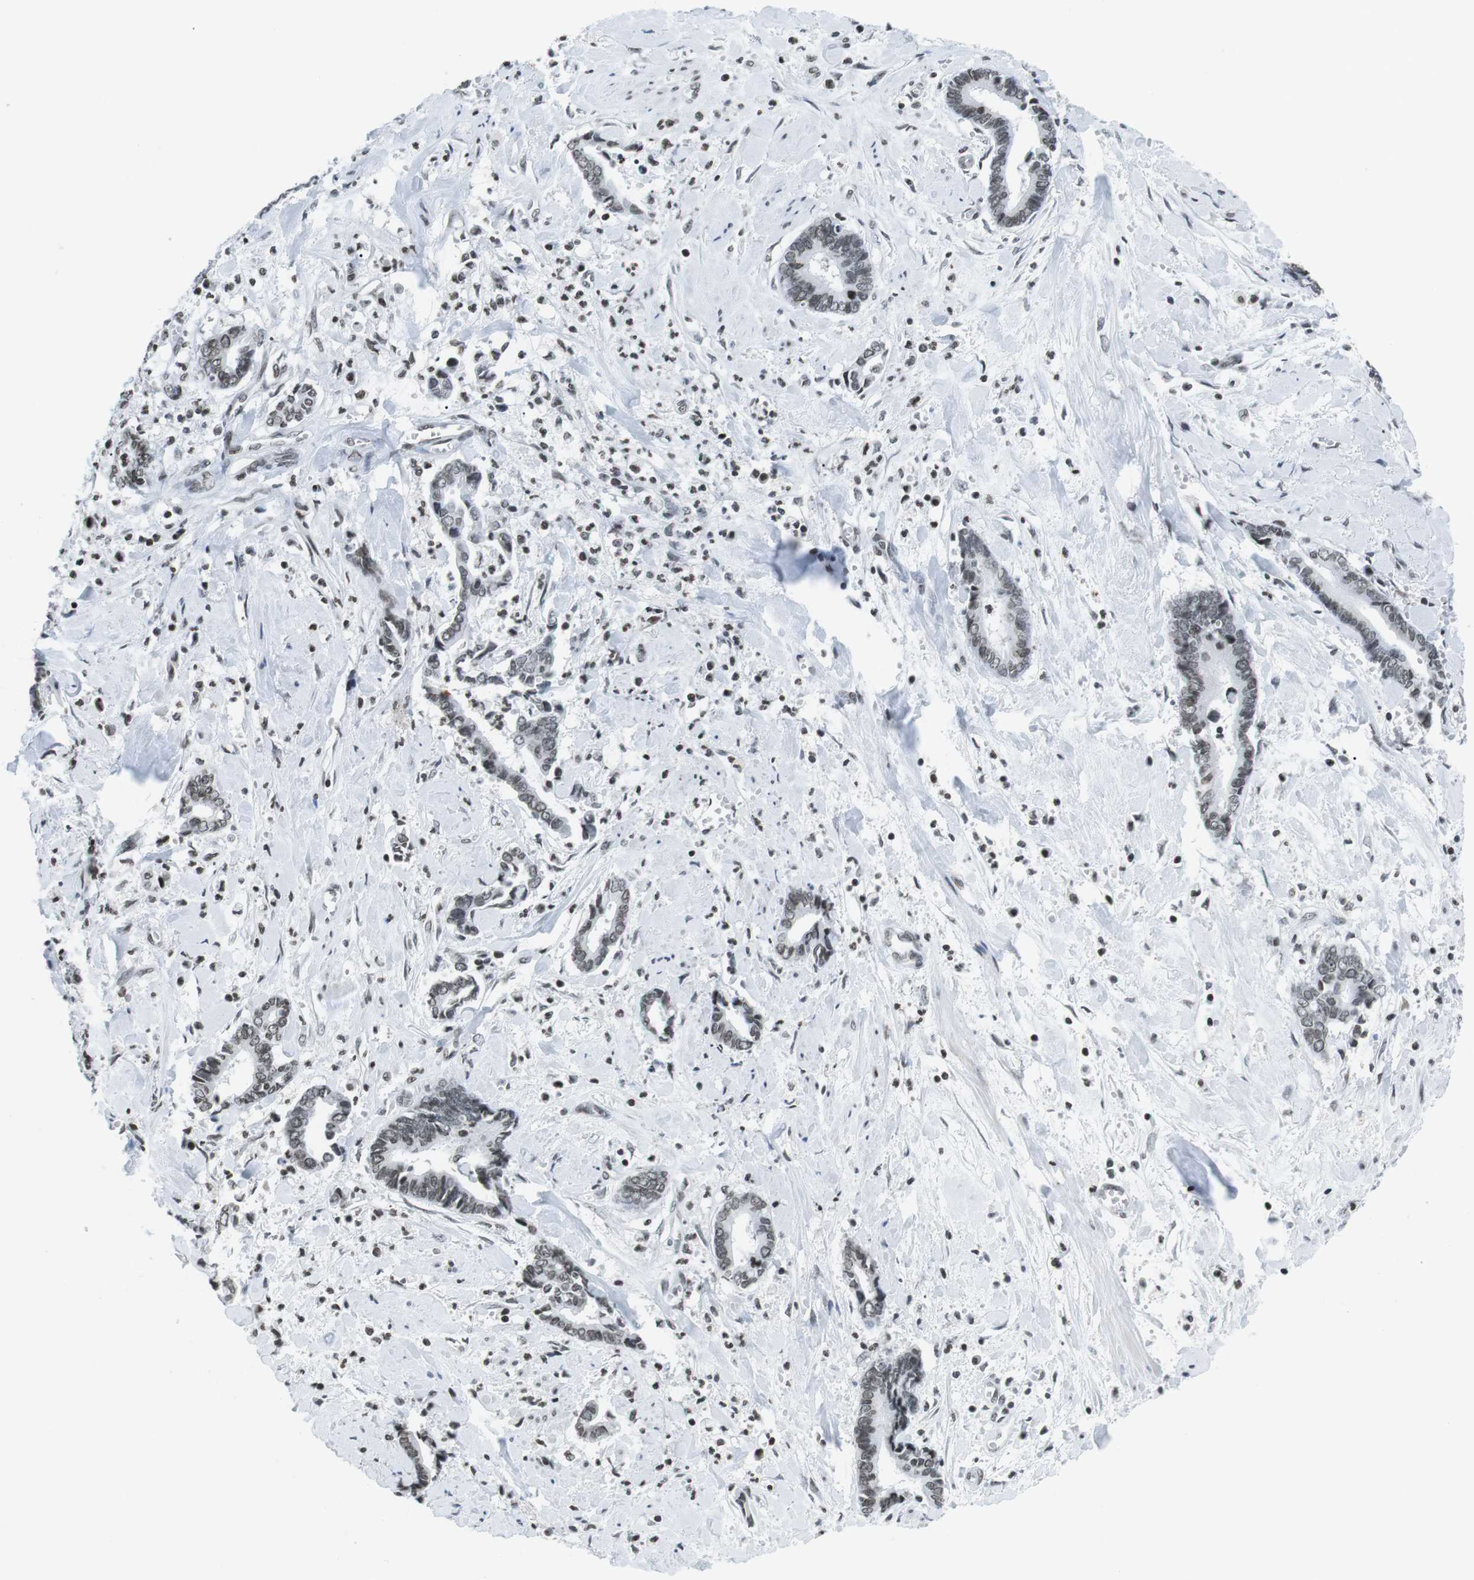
{"staining": {"intensity": "weak", "quantity": "<25%", "location": "nuclear"}, "tissue": "cervical cancer", "cell_type": "Tumor cells", "image_type": "cancer", "snomed": [{"axis": "morphology", "description": "Adenocarcinoma, NOS"}, {"axis": "topography", "description": "Cervix"}], "caption": "Tumor cells show no significant positivity in cervical adenocarcinoma.", "gene": "E2F2", "patient": {"sex": "female", "age": 44}}